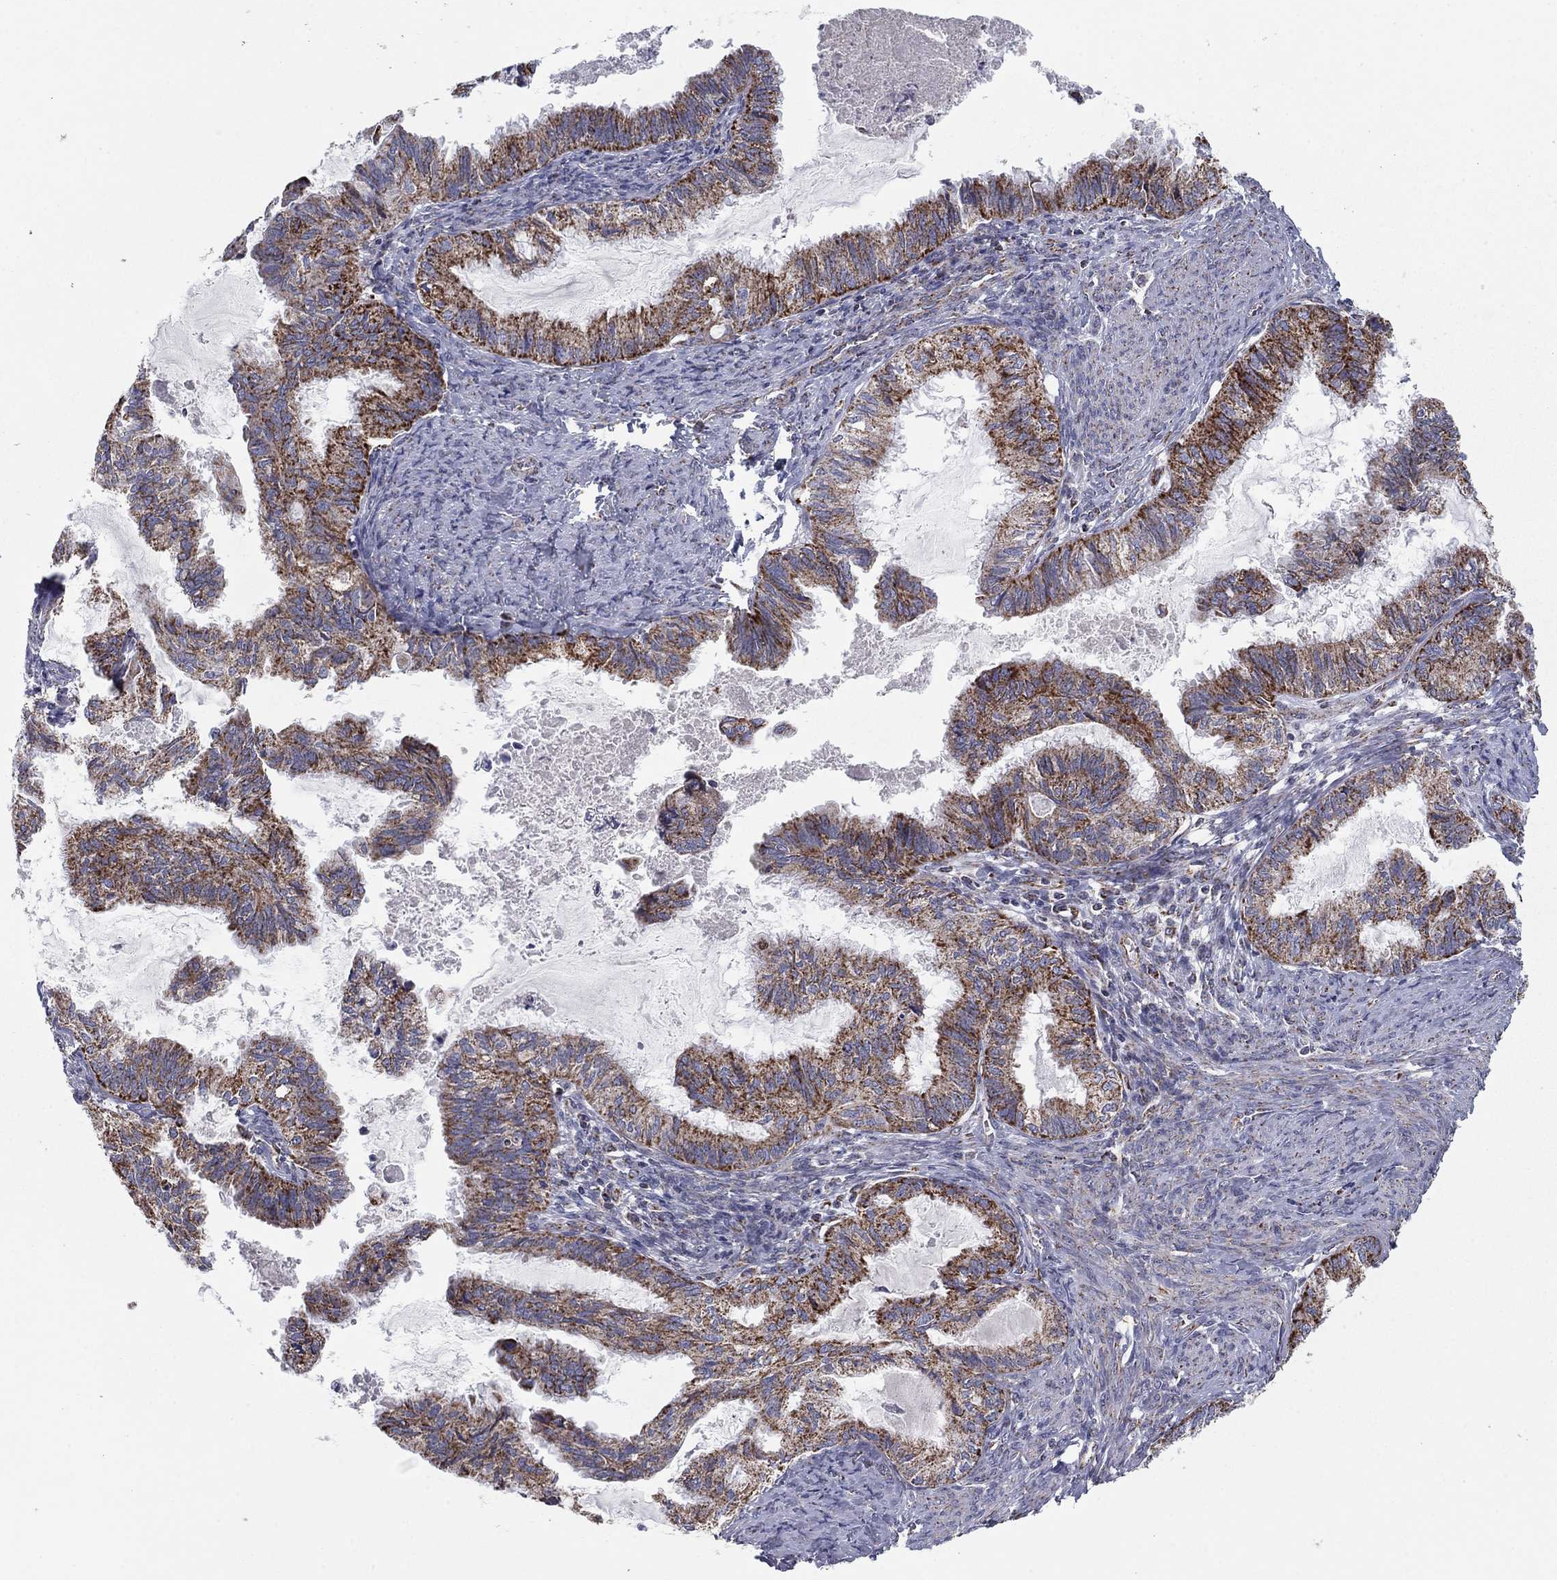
{"staining": {"intensity": "strong", "quantity": "25%-75%", "location": "cytoplasmic/membranous"}, "tissue": "endometrial cancer", "cell_type": "Tumor cells", "image_type": "cancer", "snomed": [{"axis": "morphology", "description": "Adenocarcinoma, NOS"}, {"axis": "topography", "description": "Endometrium"}], "caption": "DAB immunohistochemical staining of endometrial cancer exhibits strong cytoplasmic/membranous protein staining in approximately 25%-75% of tumor cells.", "gene": "NDUFV1", "patient": {"sex": "female", "age": 86}}